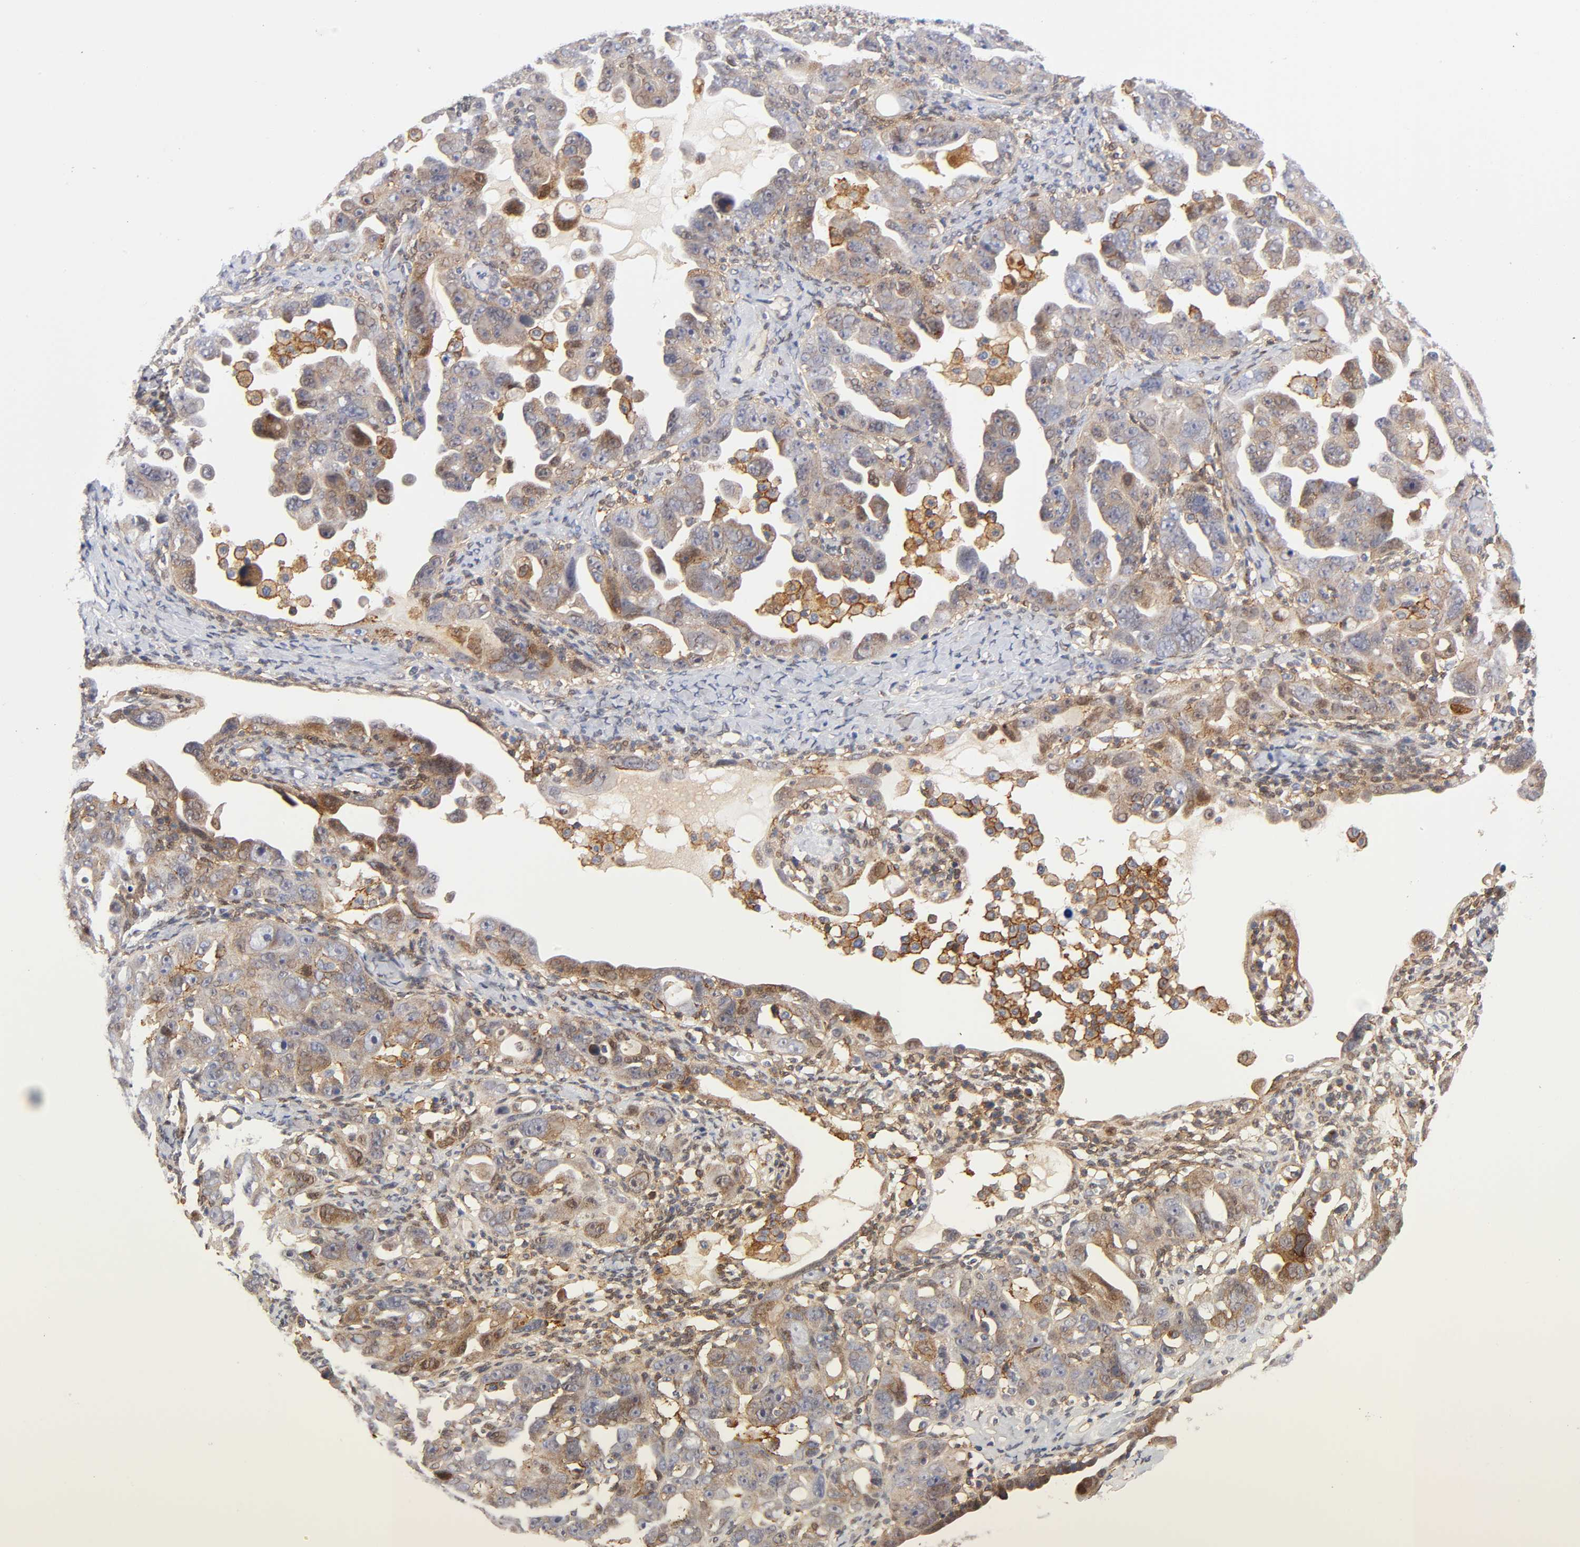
{"staining": {"intensity": "weak", "quantity": ">75%", "location": "cytoplasmic/membranous"}, "tissue": "ovarian cancer", "cell_type": "Tumor cells", "image_type": "cancer", "snomed": [{"axis": "morphology", "description": "Cystadenocarcinoma, serous, NOS"}, {"axis": "topography", "description": "Ovary"}], "caption": "Immunohistochemistry (IHC) of ovarian serous cystadenocarcinoma exhibits low levels of weak cytoplasmic/membranous positivity in approximately >75% of tumor cells. (IHC, brightfield microscopy, high magnification).", "gene": "ANXA7", "patient": {"sex": "female", "age": 66}}